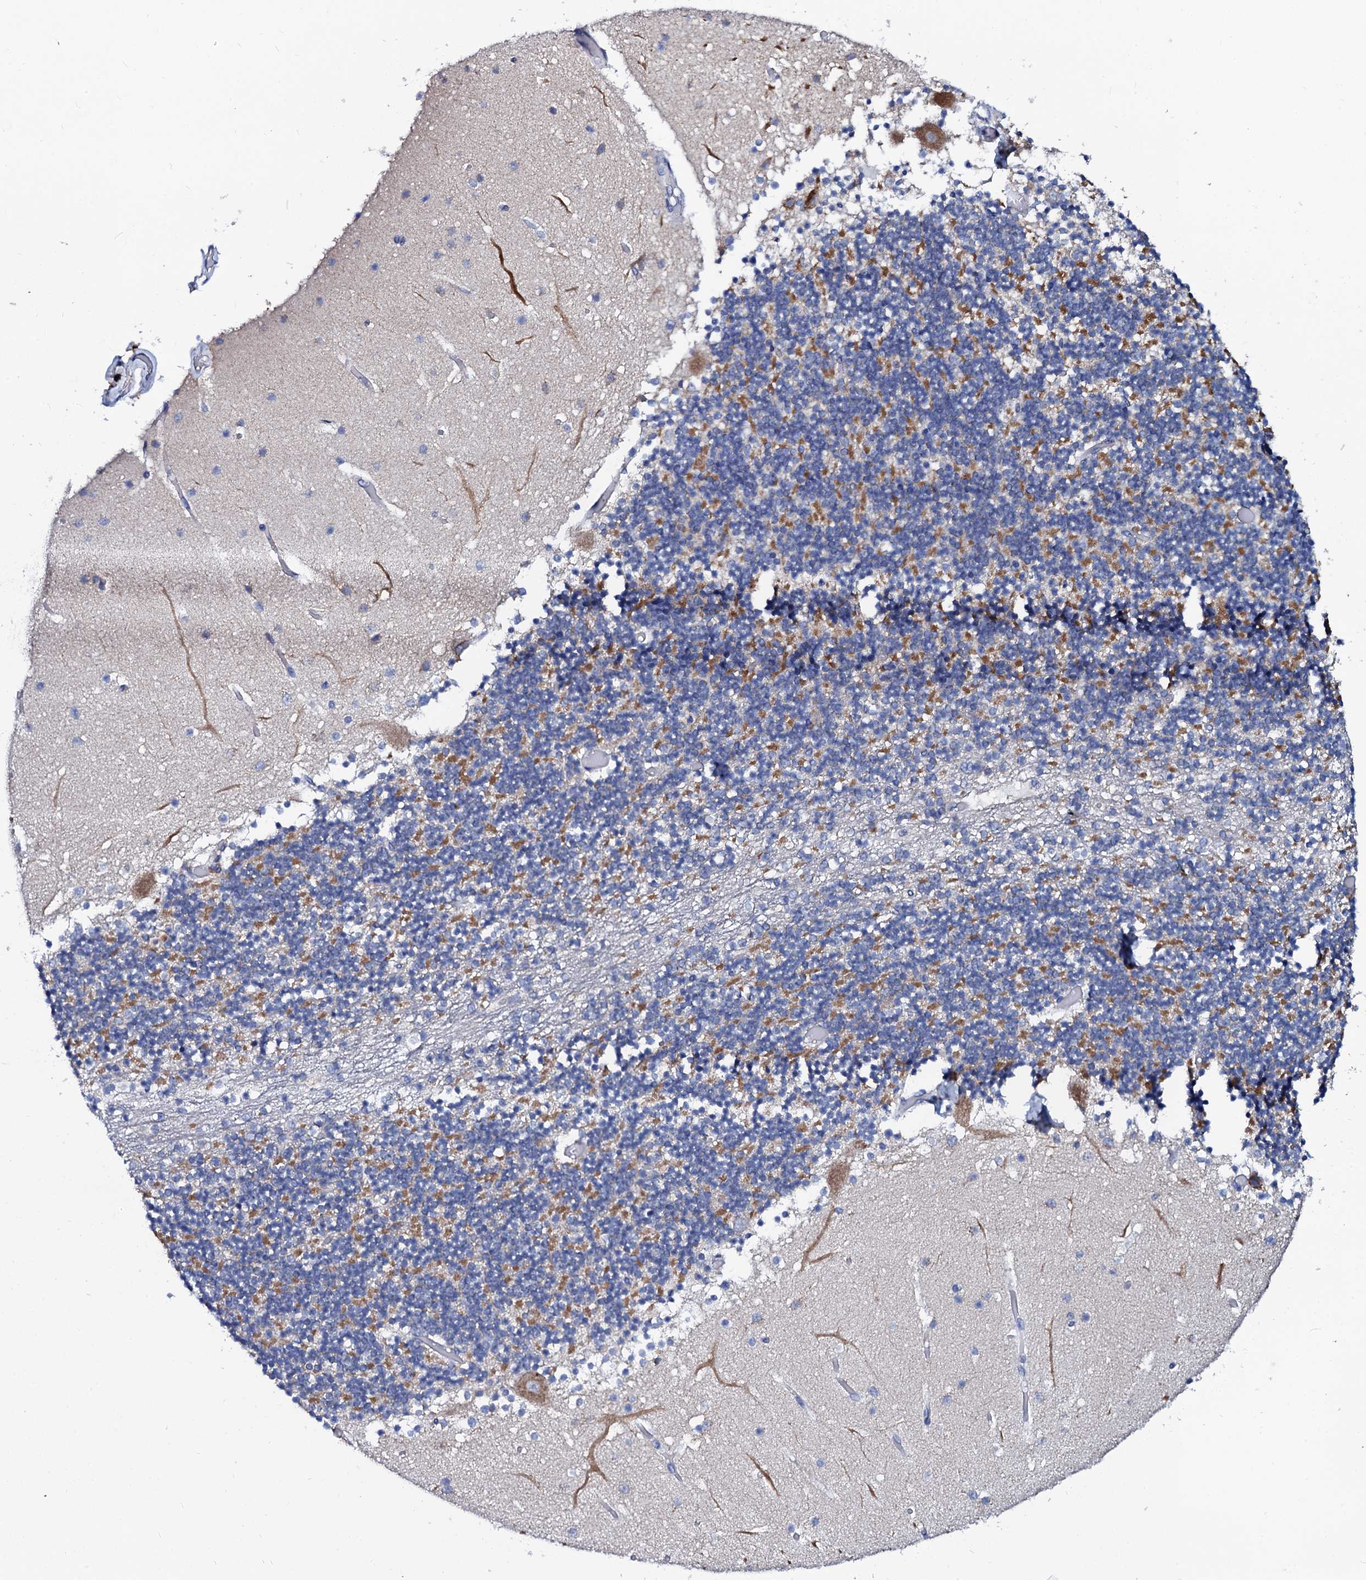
{"staining": {"intensity": "moderate", "quantity": "<25%", "location": "cytoplasmic/membranous"}, "tissue": "cerebellum", "cell_type": "Cells in granular layer", "image_type": "normal", "snomed": [{"axis": "morphology", "description": "Normal tissue, NOS"}, {"axis": "topography", "description": "Cerebellum"}], "caption": "High-power microscopy captured an immunohistochemistry (IHC) photomicrograph of benign cerebellum, revealing moderate cytoplasmic/membranous expression in about <25% of cells in granular layer. The protein of interest is stained brown, and the nuclei are stained in blue (DAB (3,3'-diaminobenzidine) IHC with brightfield microscopy, high magnification).", "gene": "SLC37A4", "patient": {"sex": "female", "age": 28}}